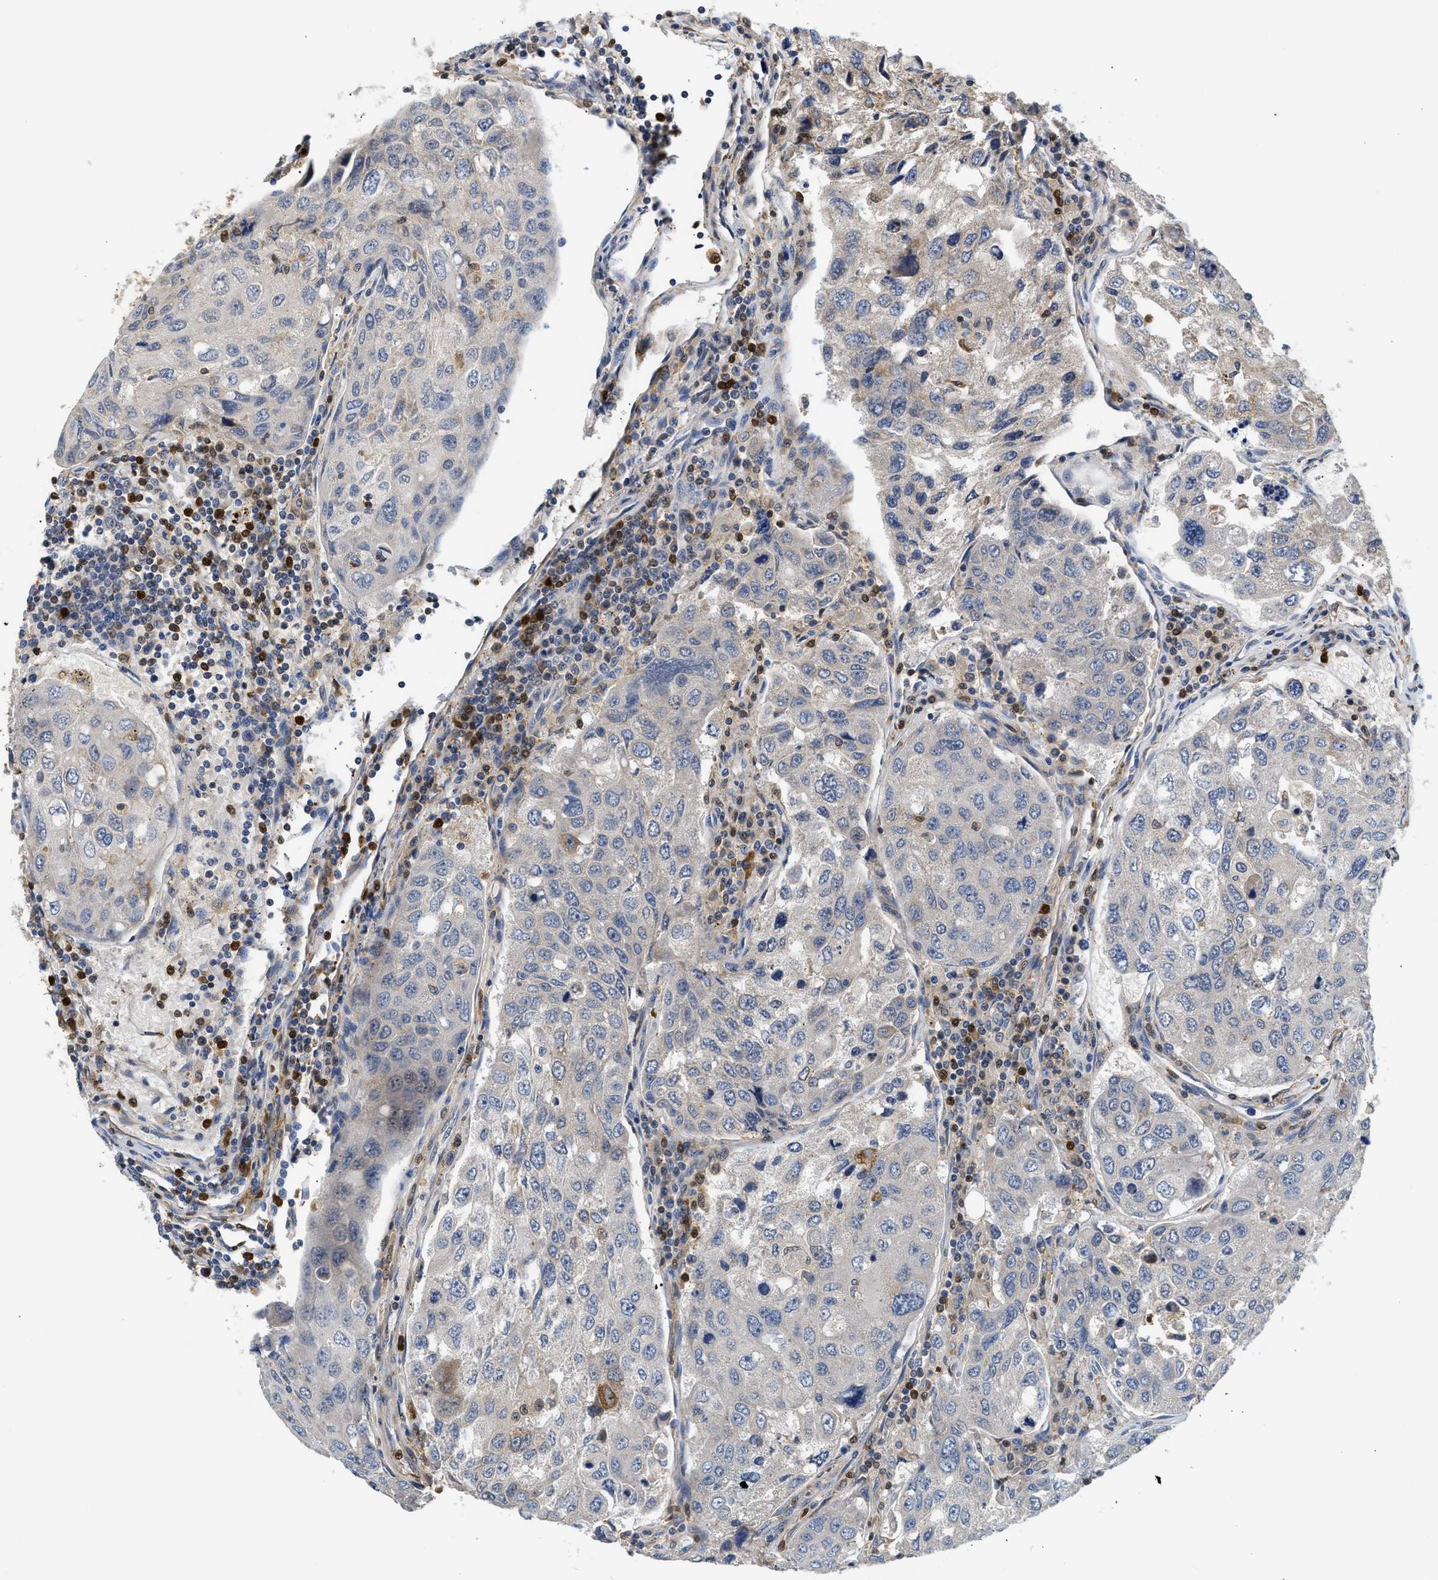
{"staining": {"intensity": "weak", "quantity": "<25%", "location": "cytoplasmic/membranous"}, "tissue": "urothelial cancer", "cell_type": "Tumor cells", "image_type": "cancer", "snomed": [{"axis": "morphology", "description": "Urothelial carcinoma, High grade"}, {"axis": "topography", "description": "Lymph node"}, {"axis": "topography", "description": "Urinary bladder"}], "caption": "Histopathology image shows no significant protein expression in tumor cells of high-grade urothelial carcinoma.", "gene": "SLIT2", "patient": {"sex": "male", "age": 51}}